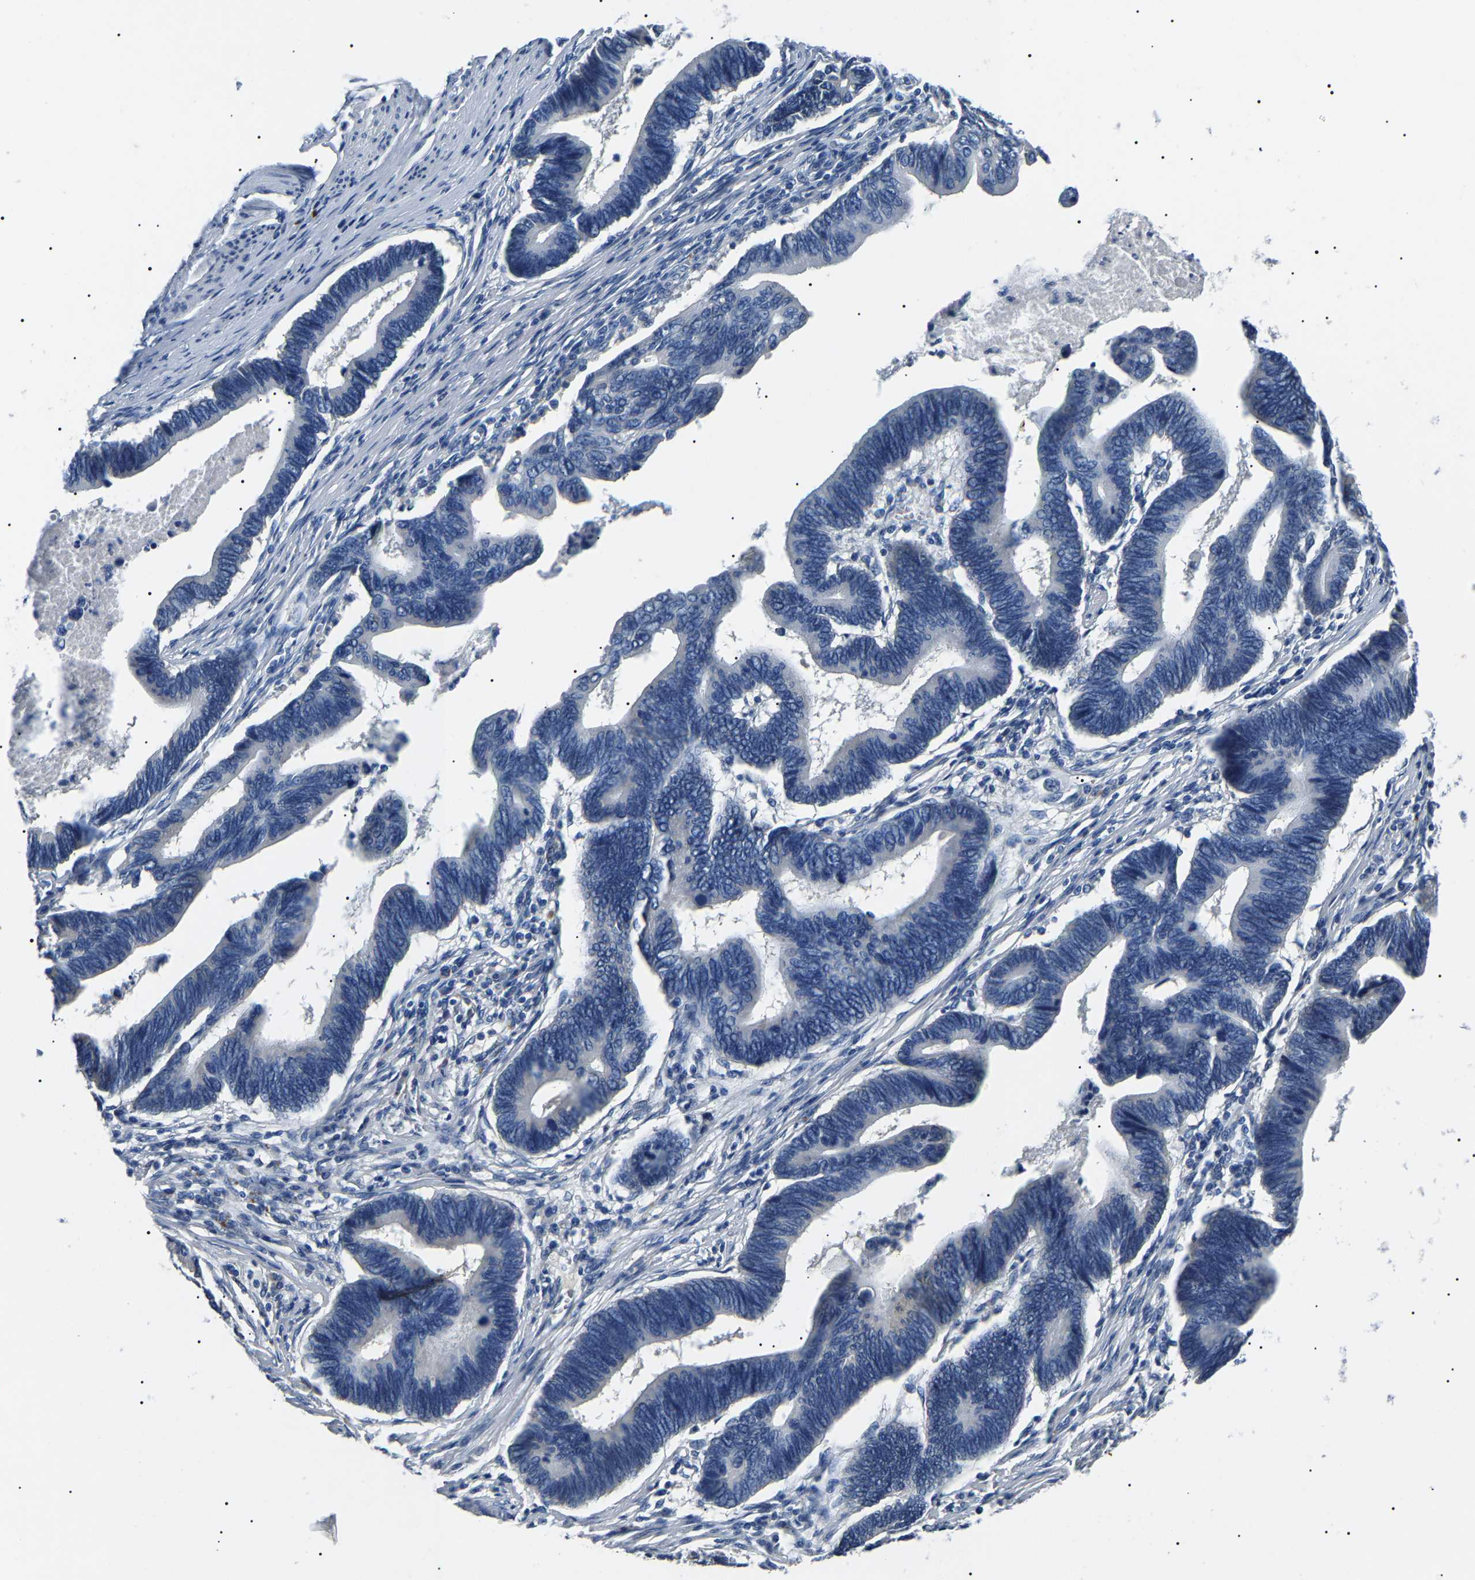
{"staining": {"intensity": "negative", "quantity": "none", "location": "none"}, "tissue": "pancreatic cancer", "cell_type": "Tumor cells", "image_type": "cancer", "snomed": [{"axis": "morphology", "description": "Adenocarcinoma, NOS"}, {"axis": "topography", "description": "Pancreas"}], "caption": "Tumor cells are negative for protein expression in human pancreatic cancer (adenocarcinoma).", "gene": "KLK15", "patient": {"sex": "female", "age": 70}}